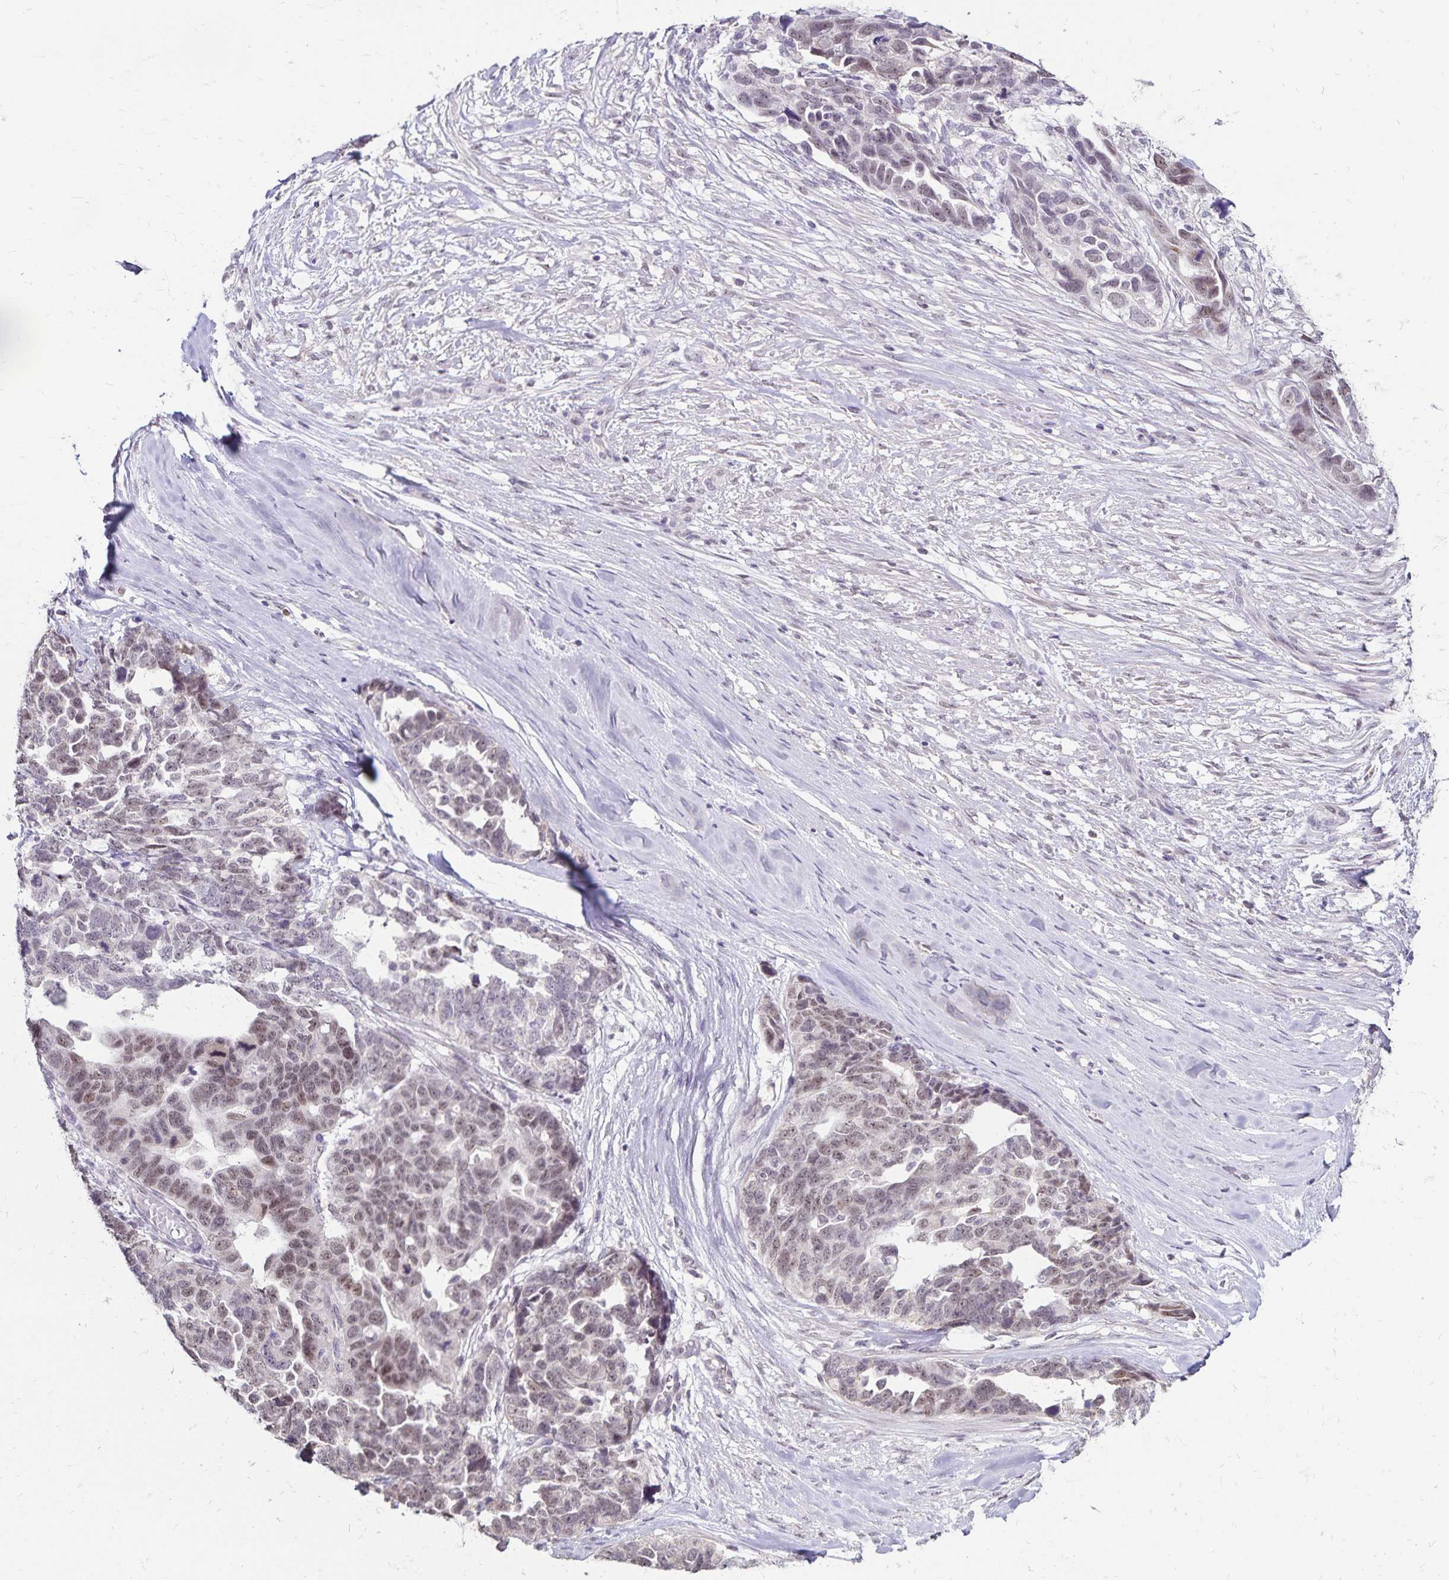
{"staining": {"intensity": "weak", "quantity": ">75%", "location": "nuclear"}, "tissue": "ovarian cancer", "cell_type": "Tumor cells", "image_type": "cancer", "snomed": [{"axis": "morphology", "description": "Cystadenocarcinoma, serous, NOS"}, {"axis": "topography", "description": "Ovary"}], "caption": "Tumor cells show weak nuclear staining in approximately >75% of cells in ovarian serous cystadenocarcinoma.", "gene": "POLB", "patient": {"sex": "female", "age": 69}}